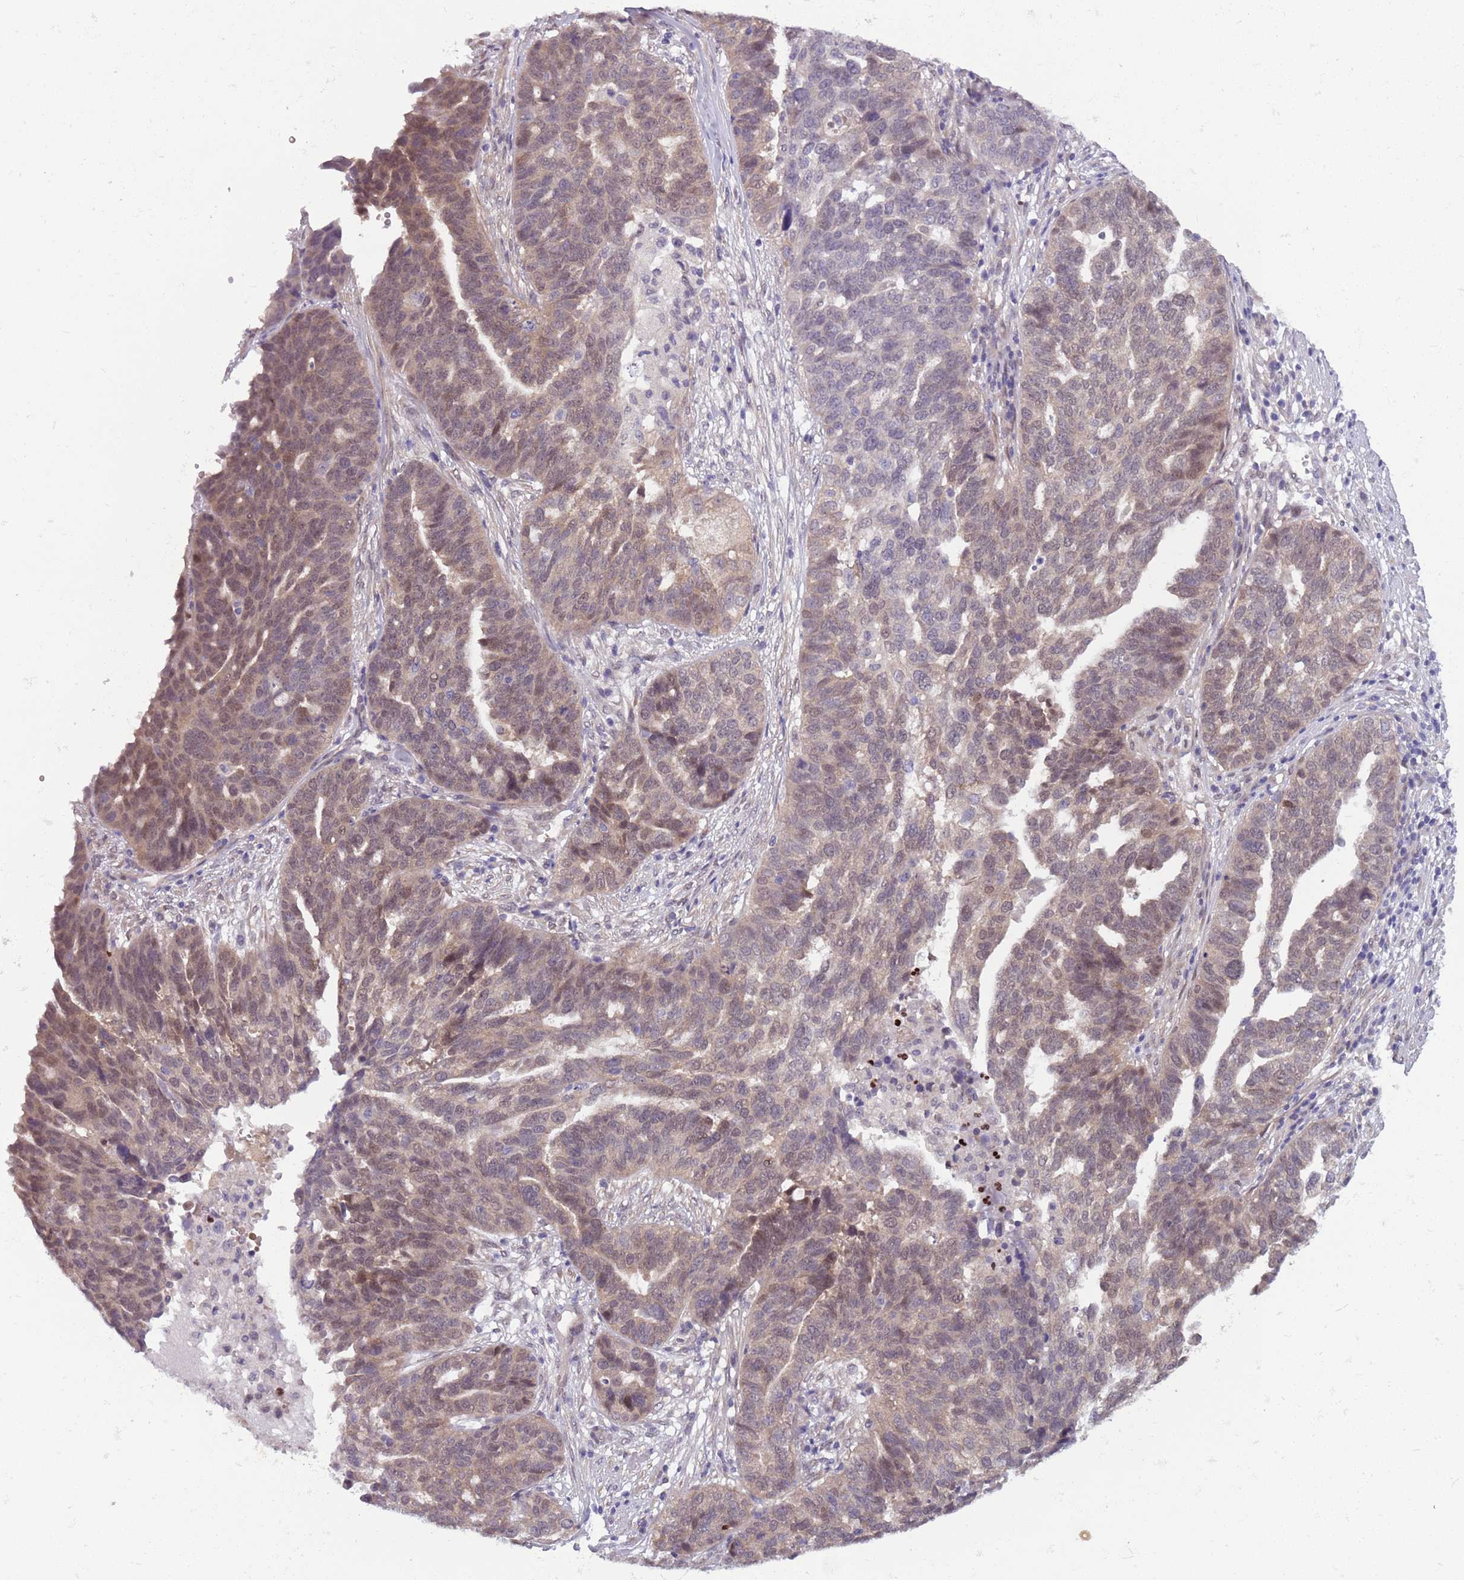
{"staining": {"intensity": "weak", "quantity": "25%-75%", "location": "cytoplasmic/membranous,nuclear"}, "tissue": "ovarian cancer", "cell_type": "Tumor cells", "image_type": "cancer", "snomed": [{"axis": "morphology", "description": "Cystadenocarcinoma, serous, NOS"}, {"axis": "topography", "description": "Ovary"}], "caption": "Tumor cells demonstrate low levels of weak cytoplasmic/membranous and nuclear positivity in approximately 25%-75% of cells in ovarian cancer.", "gene": "ADCY7", "patient": {"sex": "female", "age": 59}}